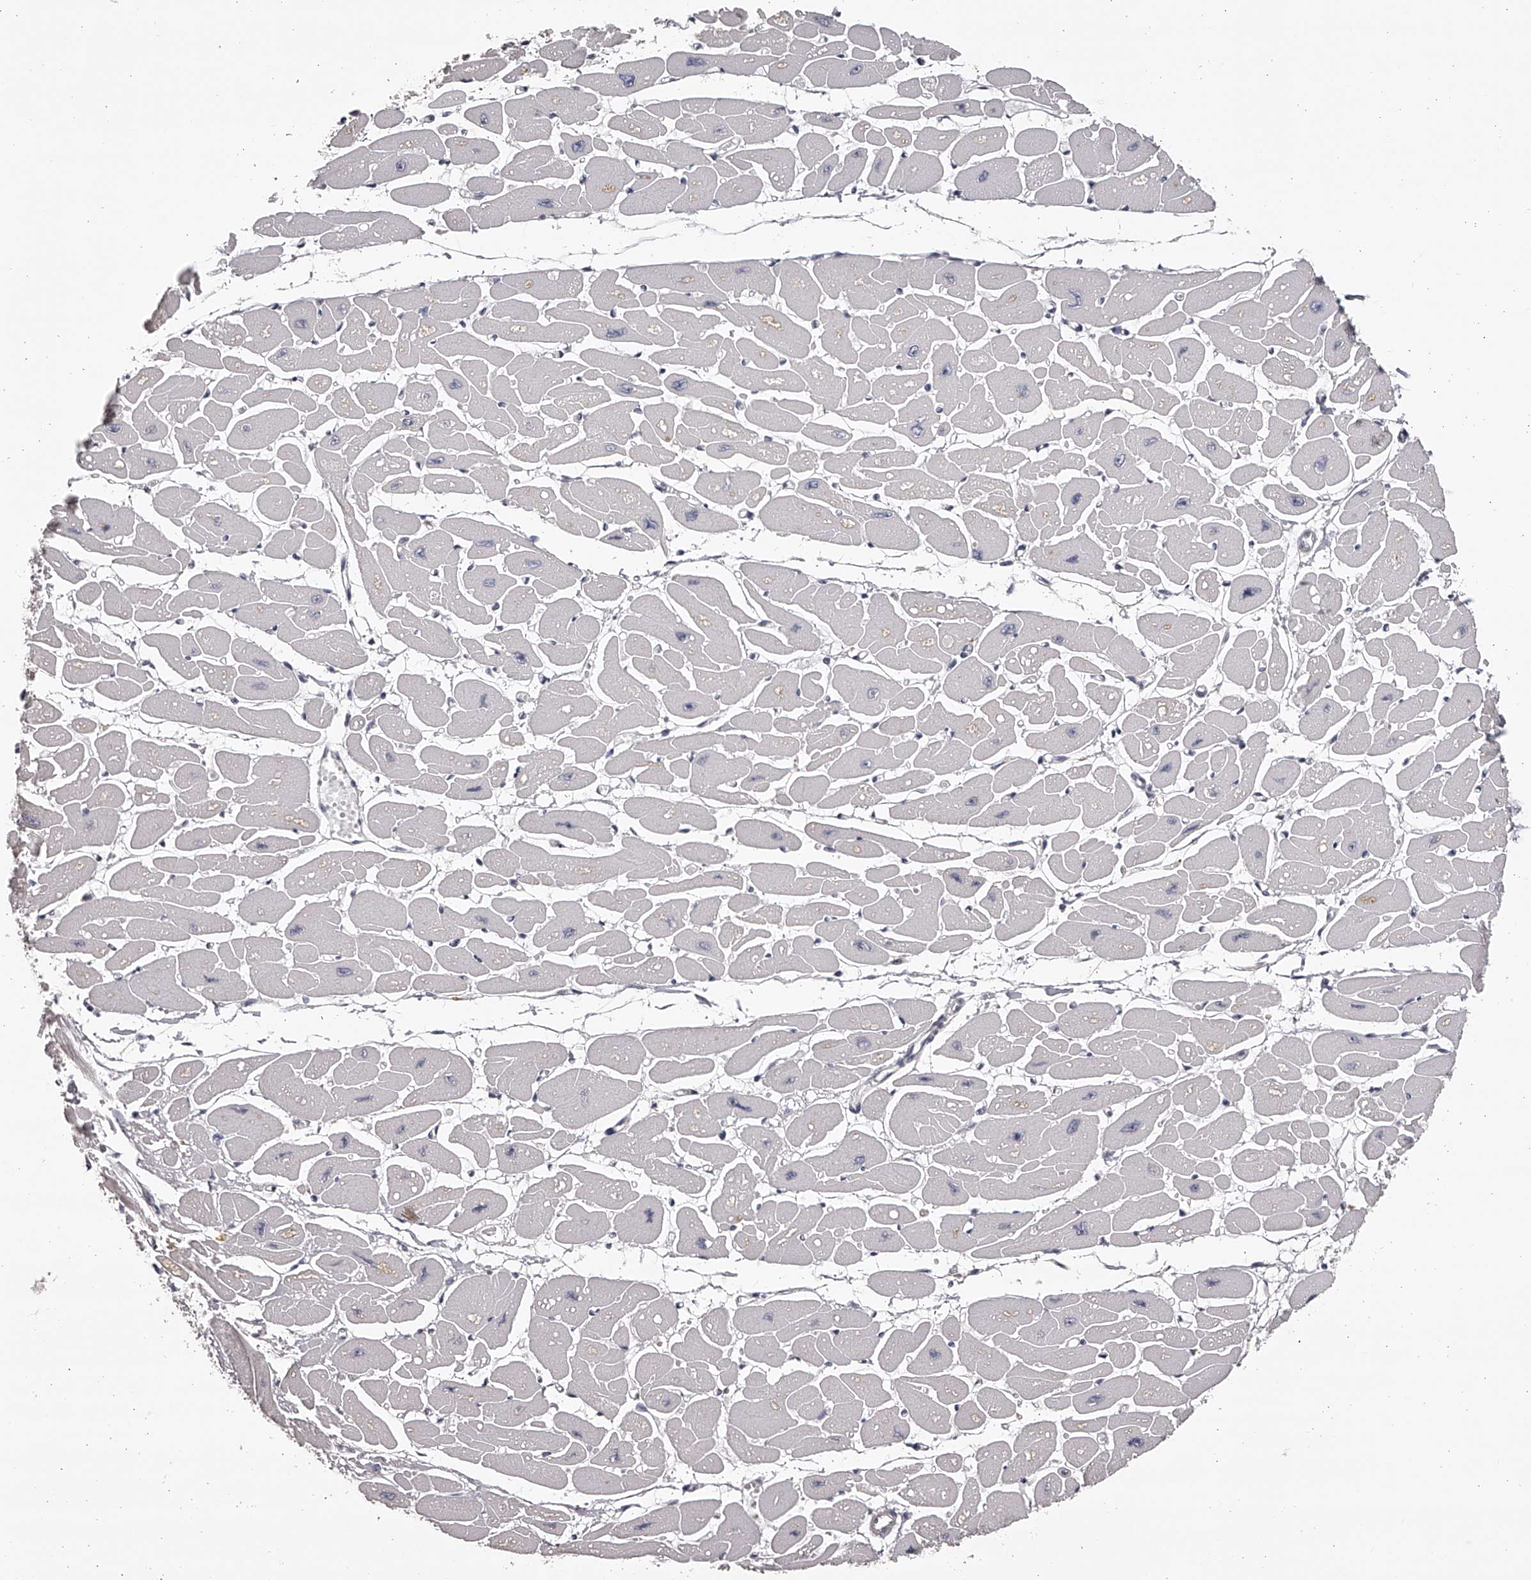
{"staining": {"intensity": "negative", "quantity": "none", "location": "none"}, "tissue": "heart muscle", "cell_type": "Cardiomyocytes", "image_type": "normal", "snomed": [{"axis": "morphology", "description": "Normal tissue, NOS"}, {"axis": "topography", "description": "Heart"}], "caption": "Heart muscle was stained to show a protein in brown. There is no significant staining in cardiomyocytes. (DAB (3,3'-diaminobenzidine) IHC visualized using brightfield microscopy, high magnification).", "gene": "TNN", "patient": {"sex": "female", "age": 54}}